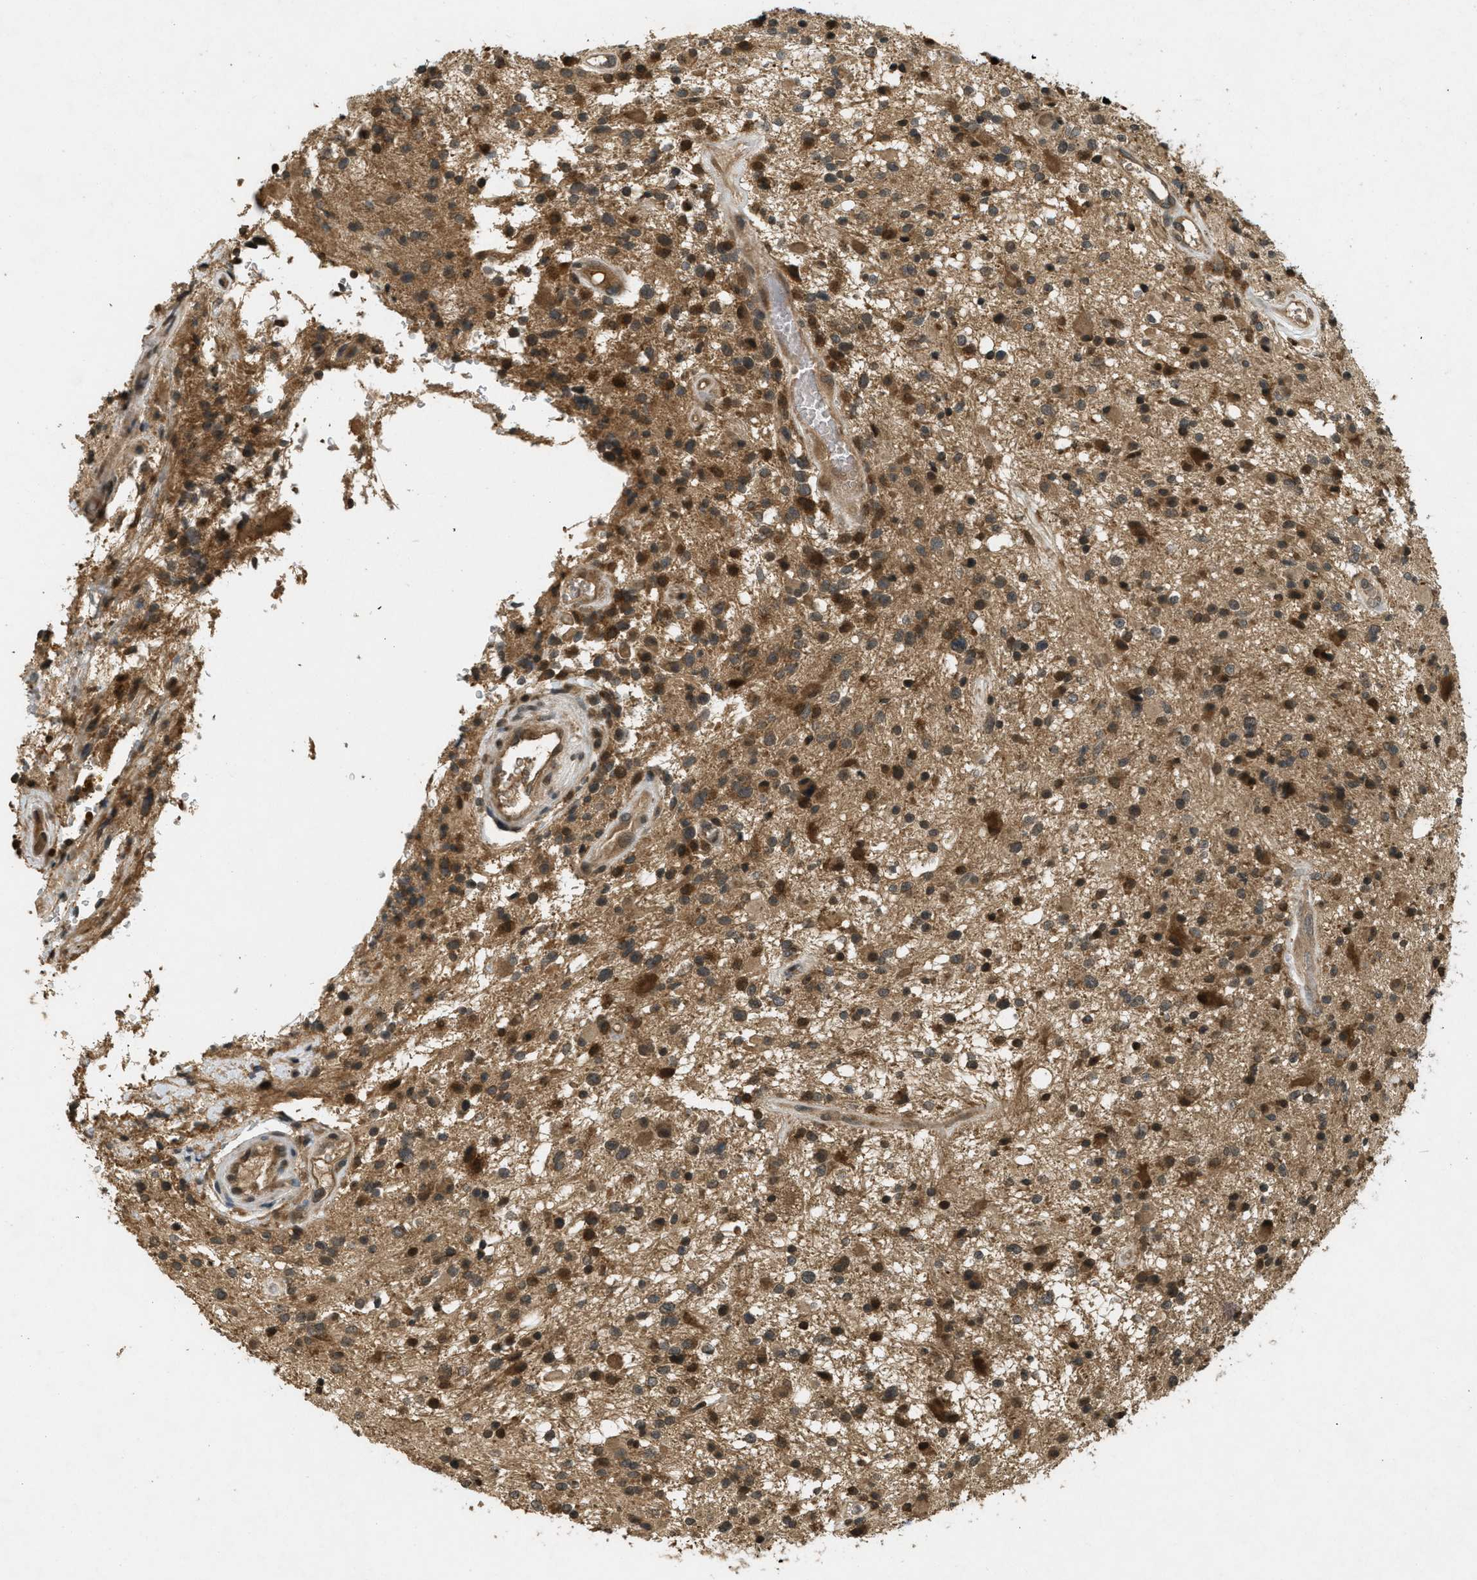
{"staining": {"intensity": "strong", "quantity": ">75%", "location": "cytoplasmic/membranous,nuclear"}, "tissue": "glioma", "cell_type": "Tumor cells", "image_type": "cancer", "snomed": [{"axis": "morphology", "description": "Glioma, malignant, High grade"}, {"axis": "topography", "description": "Brain"}], "caption": "Tumor cells reveal high levels of strong cytoplasmic/membranous and nuclear expression in approximately >75% of cells in glioma.", "gene": "ATG7", "patient": {"sex": "male", "age": 33}}